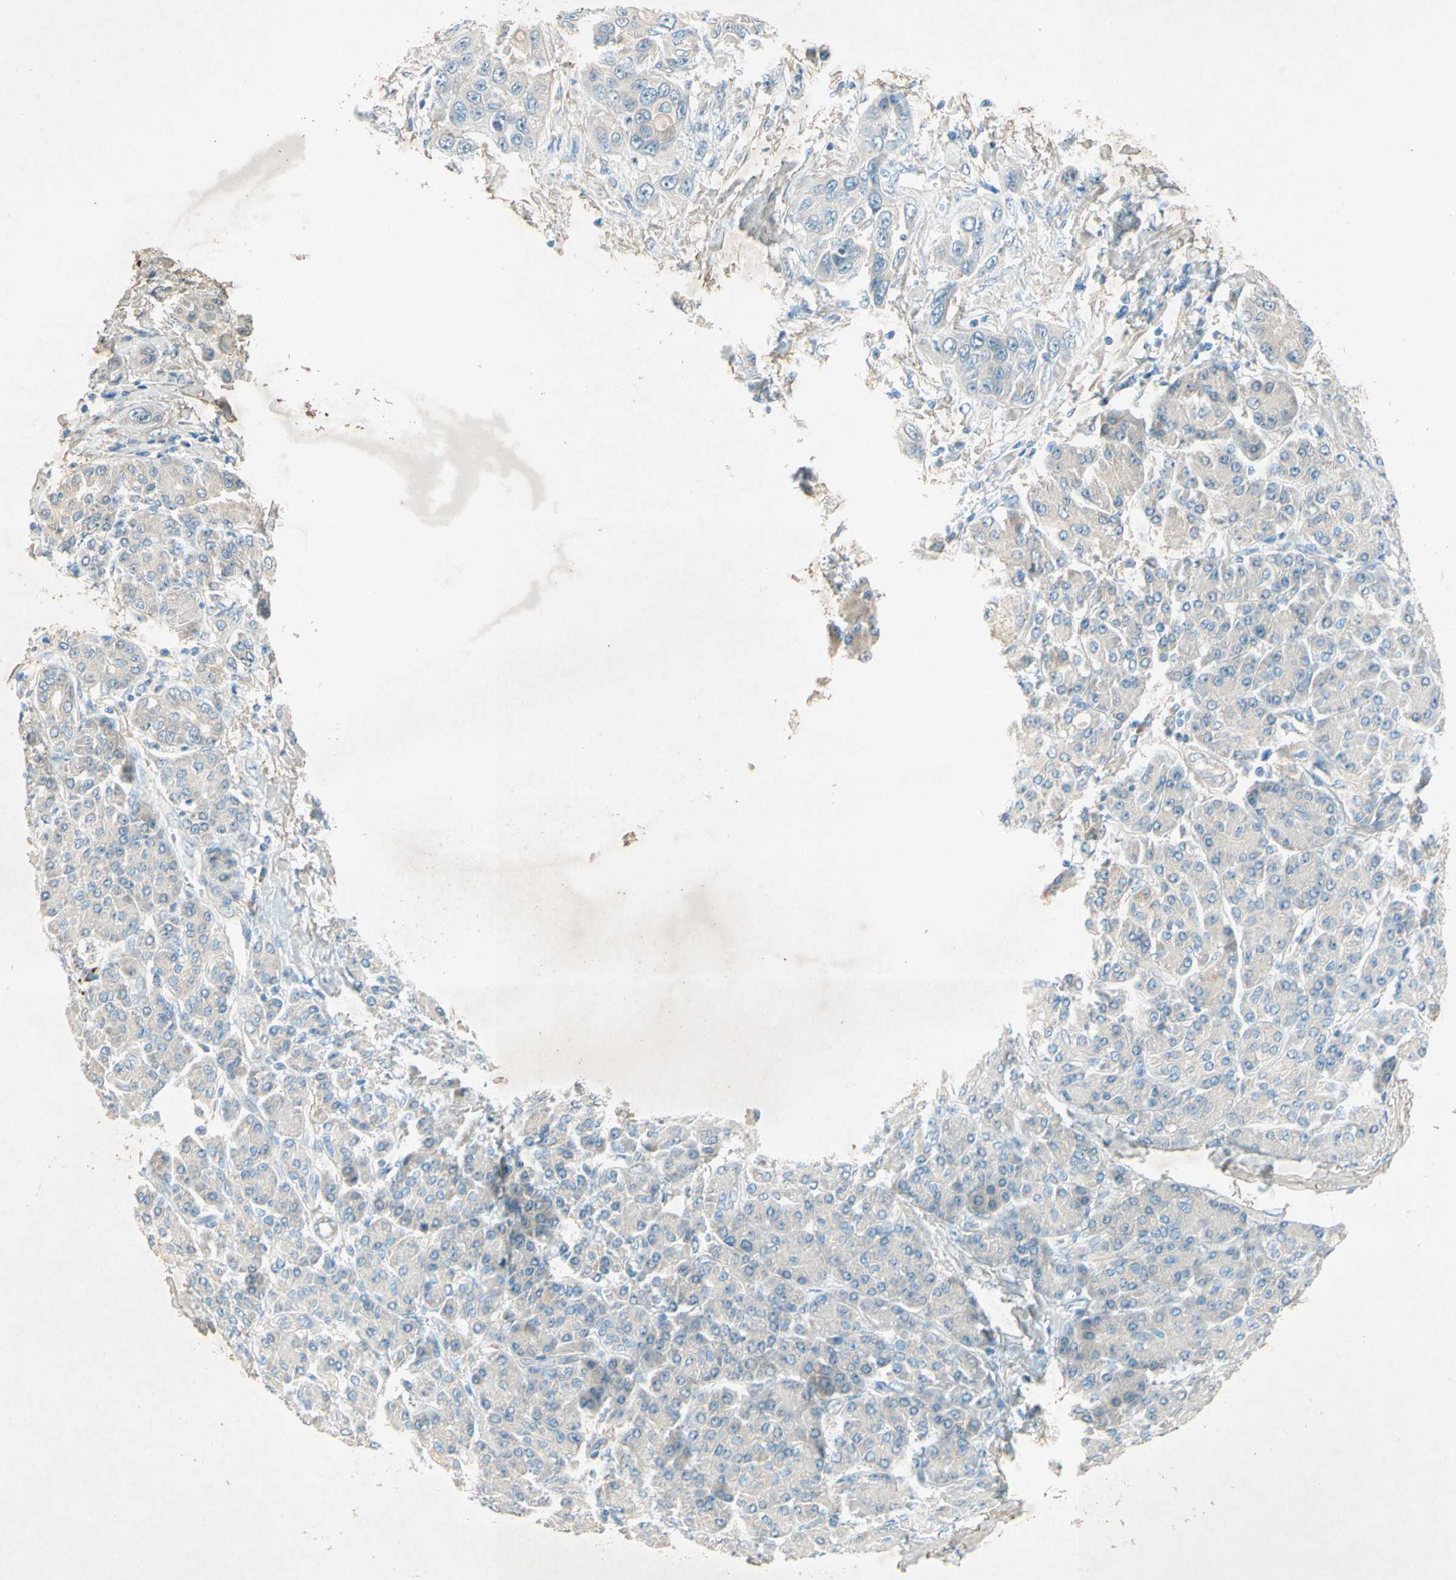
{"staining": {"intensity": "negative", "quantity": "none", "location": "none"}, "tissue": "pancreatic cancer", "cell_type": "Tumor cells", "image_type": "cancer", "snomed": [{"axis": "morphology", "description": "Adenocarcinoma, NOS"}, {"axis": "topography", "description": "Pancreas"}], "caption": "DAB (3,3'-diaminobenzidine) immunohistochemical staining of pancreatic cancer exhibits no significant expression in tumor cells.", "gene": "IL2", "patient": {"sex": "female", "age": 70}}